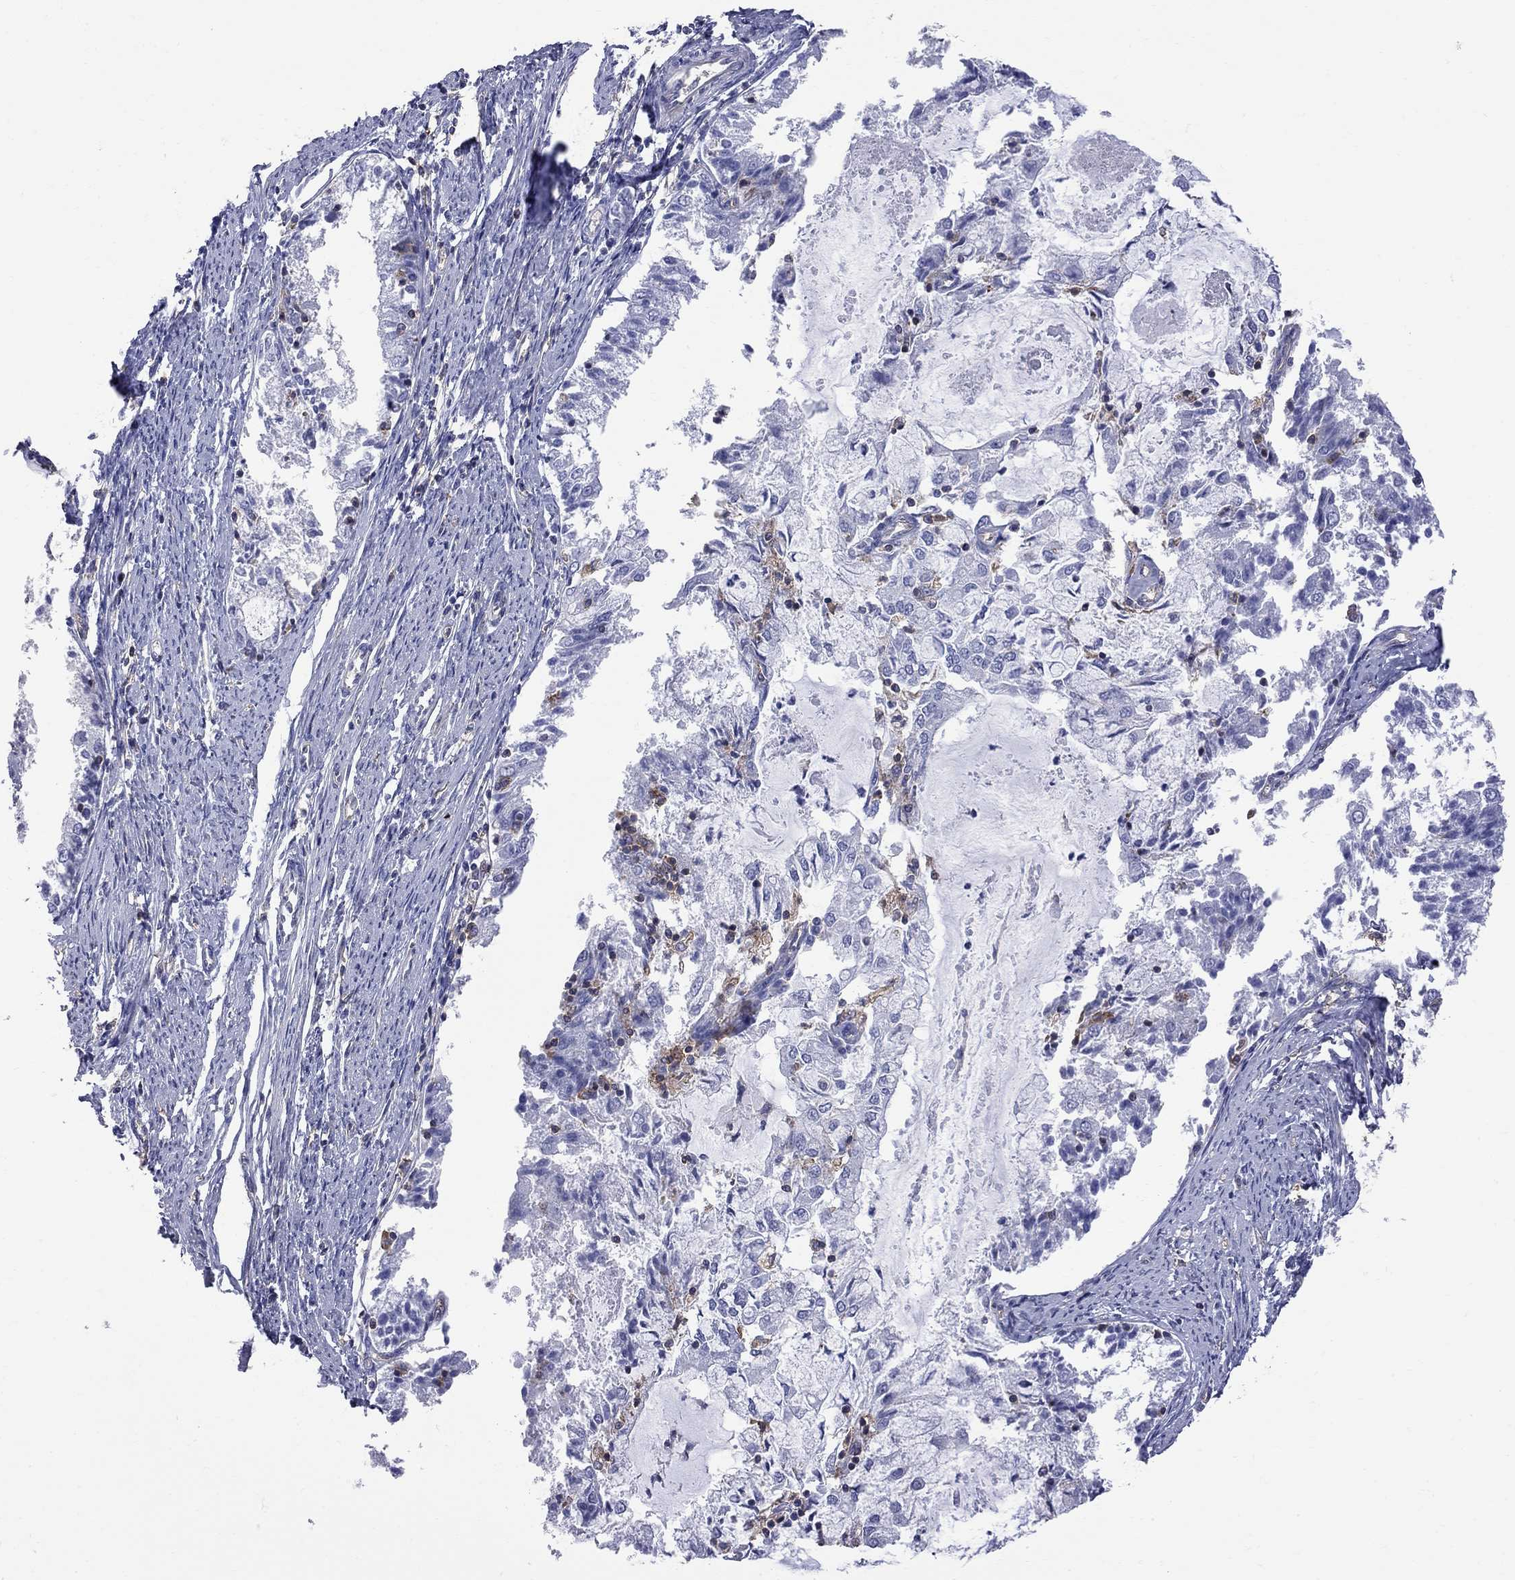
{"staining": {"intensity": "negative", "quantity": "none", "location": "none"}, "tissue": "endometrial cancer", "cell_type": "Tumor cells", "image_type": "cancer", "snomed": [{"axis": "morphology", "description": "Adenocarcinoma, NOS"}, {"axis": "topography", "description": "Endometrium"}], "caption": "Tumor cells are negative for protein expression in human endometrial adenocarcinoma.", "gene": "ABI3", "patient": {"sex": "female", "age": 57}}